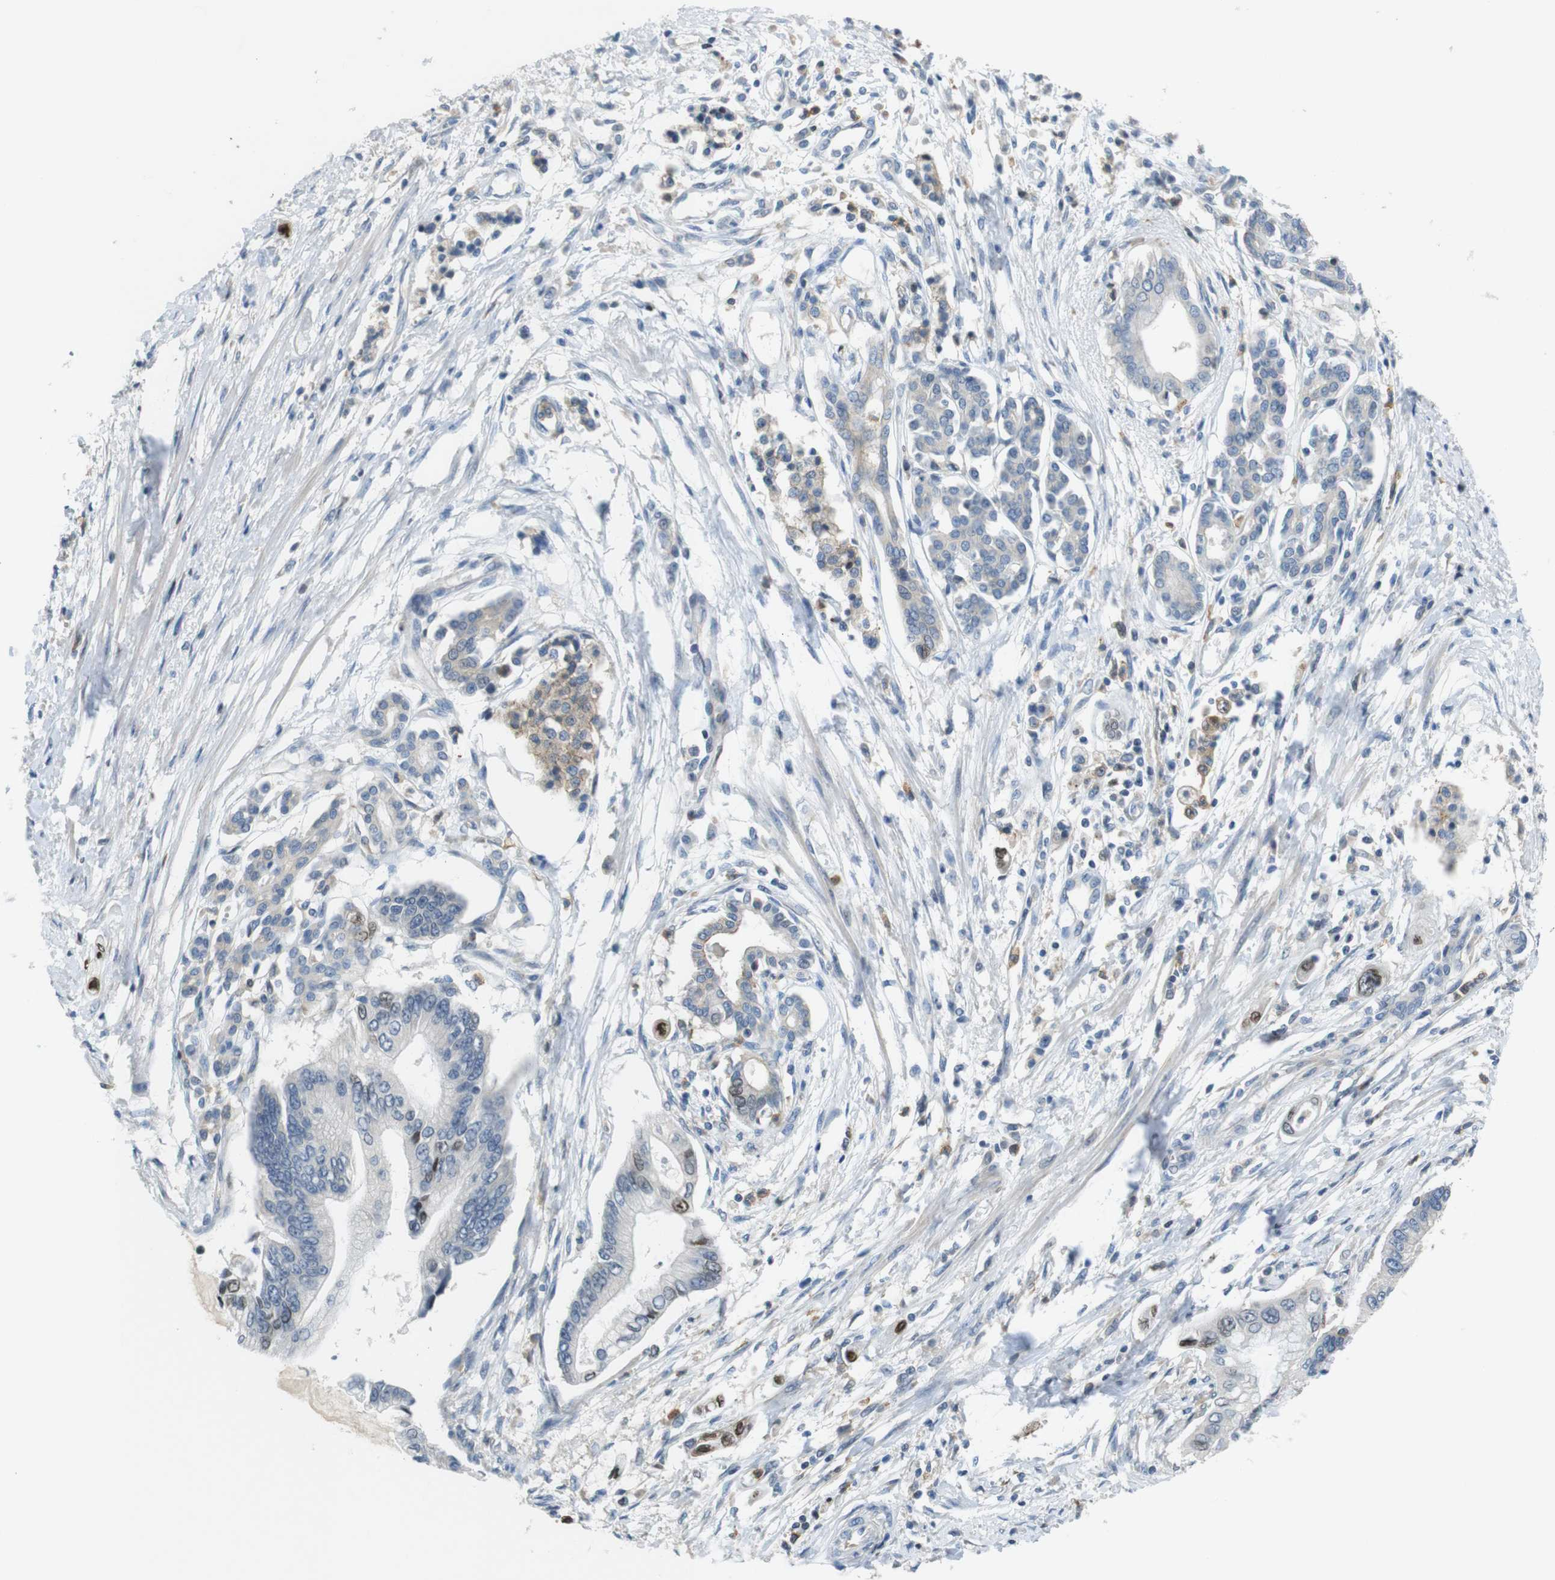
{"staining": {"intensity": "negative", "quantity": "none", "location": "none"}, "tissue": "pancreatic cancer", "cell_type": "Tumor cells", "image_type": "cancer", "snomed": [{"axis": "morphology", "description": "Adenocarcinoma, NOS"}, {"axis": "topography", "description": "Pancreas"}], "caption": "Immunohistochemical staining of human pancreatic cancer (adenocarcinoma) shows no significant positivity in tumor cells. (Brightfield microscopy of DAB immunohistochemistry at high magnification).", "gene": "PCDH10", "patient": {"sex": "male", "age": 56}}